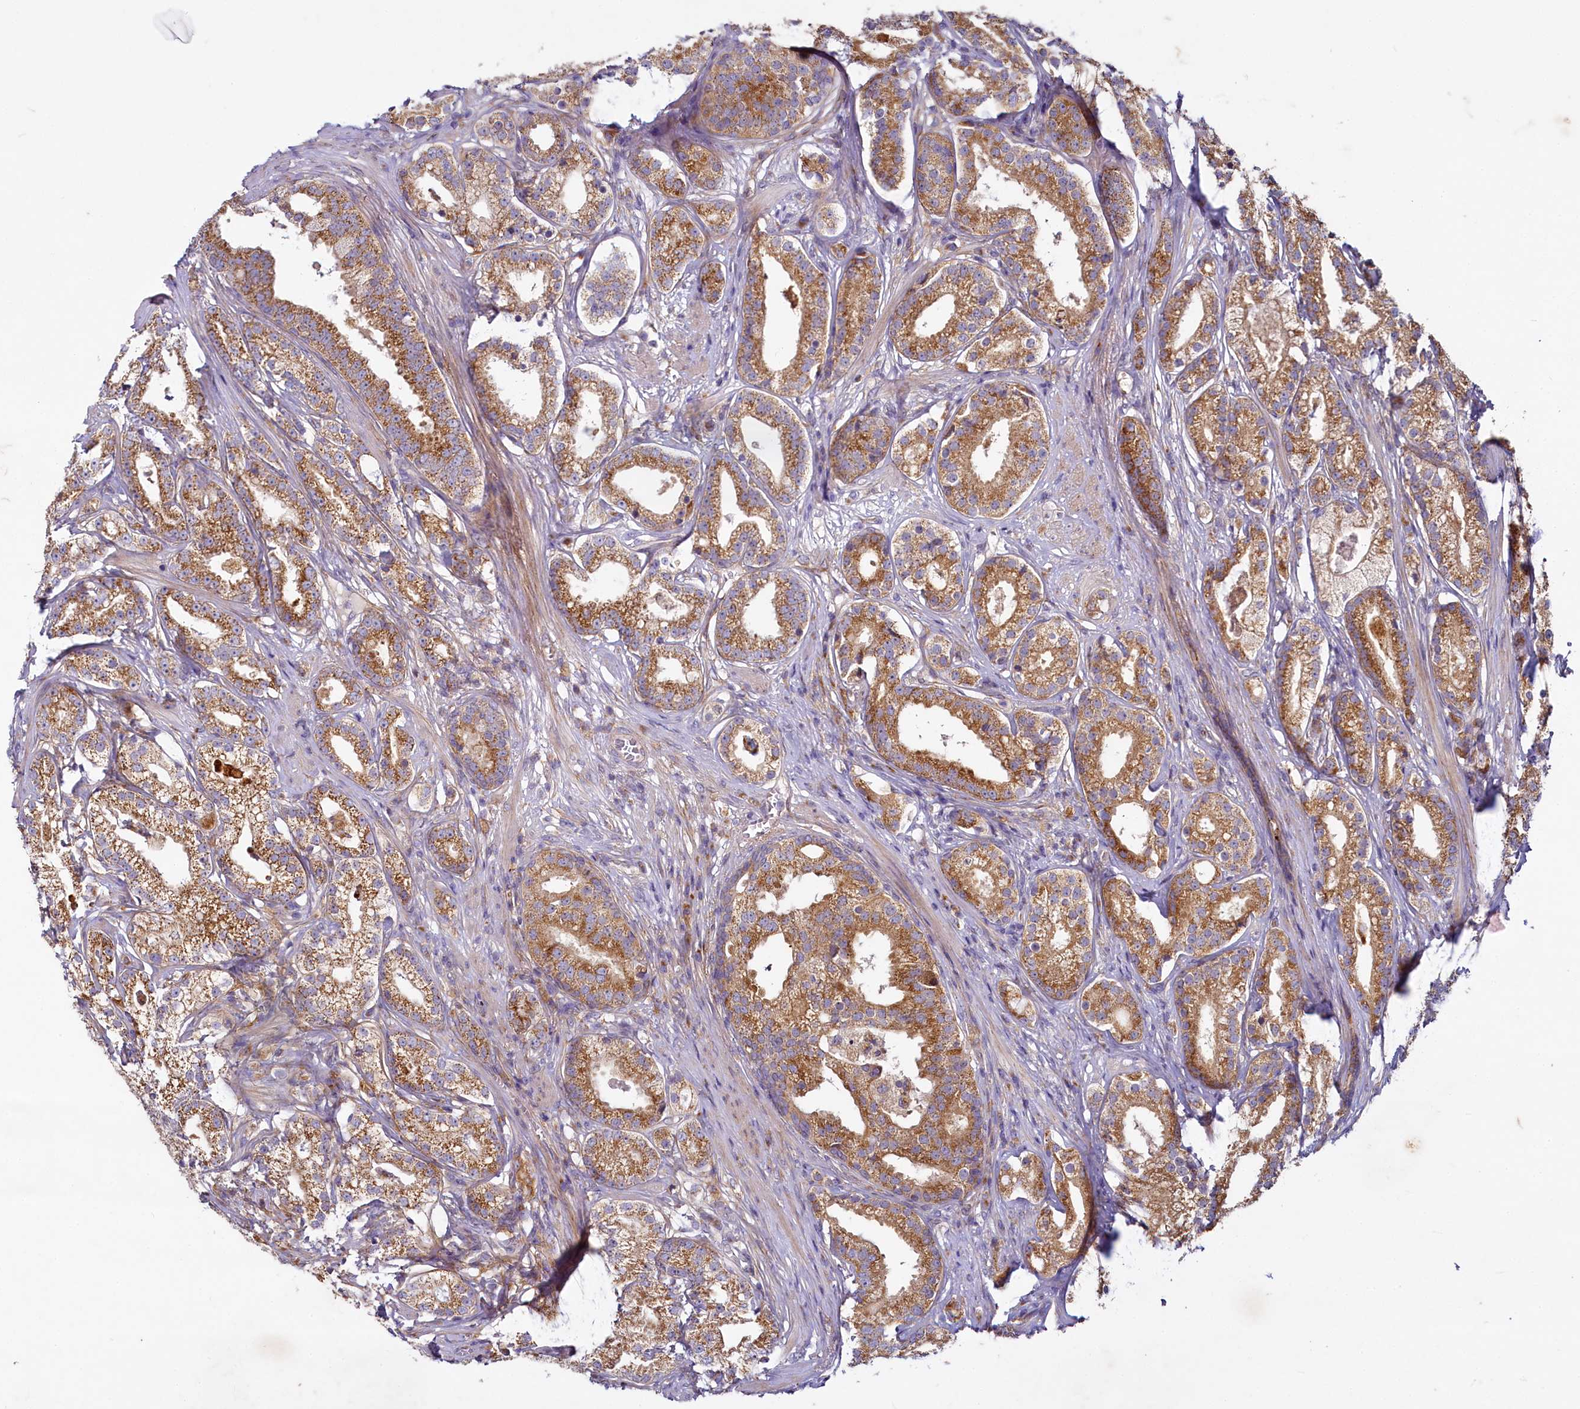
{"staining": {"intensity": "strong", "quantity": ">75%", "location": "cytoplasmic/membranous"}, "tissue": "prostate cancer", "cell_type": "Tumor cells", "image_type": "cancer", "snomed": [{"axis": "morphology", "description": "Adenocarcinoma, High grade"}, {"axis": "topography", "description": "Prostate"}], "caption": "High-magnification brightfield microscopy of prostate adenocarcinoma (high-grade) stained with DAB (brown) and counterstained with hematoxylin (blue). tumor cells exhibit strong cytoplasmic/membranous staining is appreciated in approximately>75% of cells.", "gene": "ADCY2", "patient": {"sex": "male", "age": 69}}